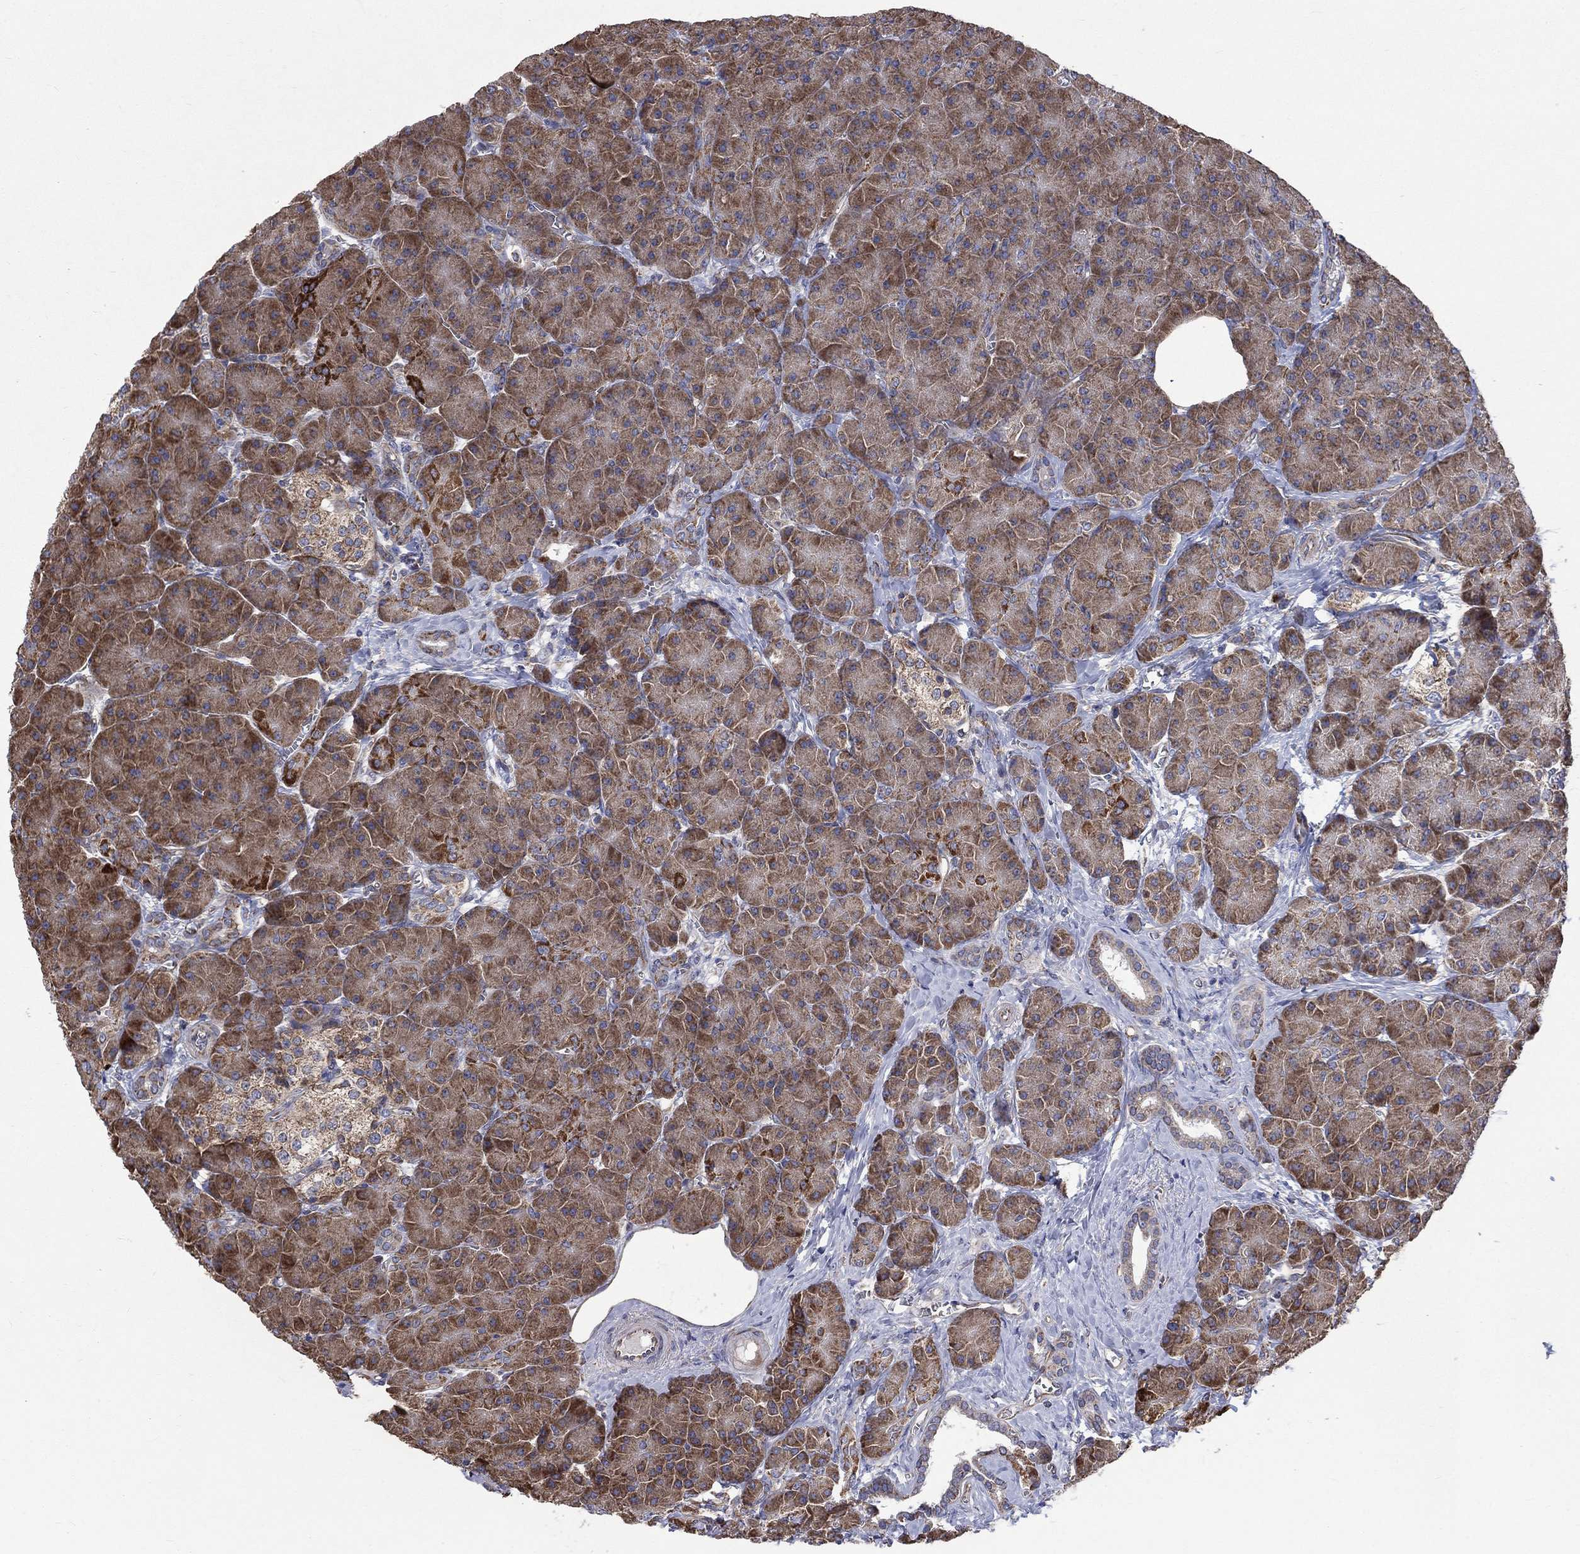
{"staining": {"intensity": "strong", "quantity": "25%-75%", "location": "cytoplasmic/membranous"}, "tissue": "pancreas", "cell_type": "Exocrine glandular cells", "image_type": "normal", "snomed": [{"axis": "morphology", "description": "Normal tissue, NOS"}, {"axis": "topography", "description": "Pancreas"}], "caption": "Immunohistochemistry (IHC) of benign human pancreas displays high levels of strong cytoplasmic/membranous staining in about 25%-75% of exocrine glandular cells.", "gene": "RPLP0", "patient": {"sex": "male", "age": 61}}